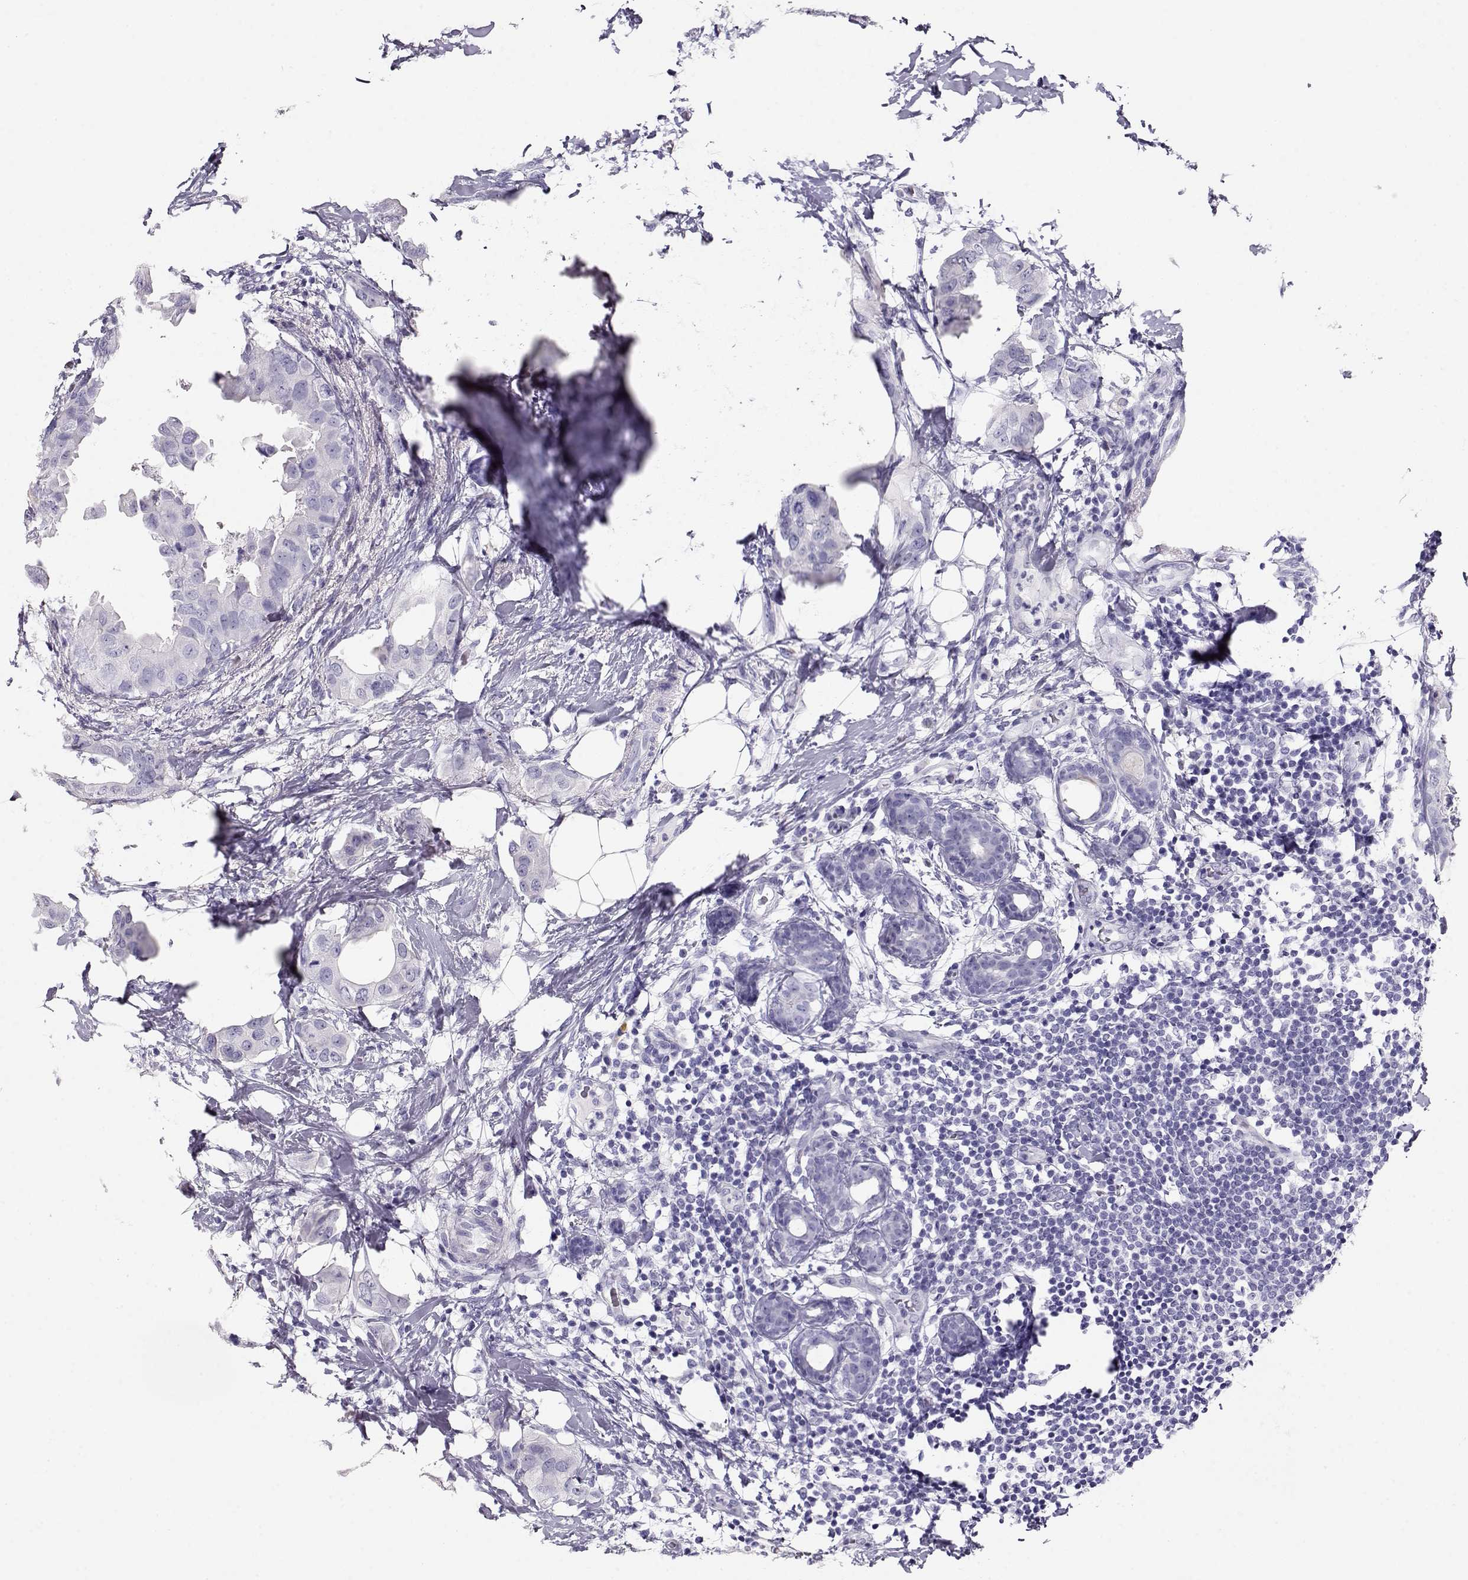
{"staining": {"intensity": "negative", "quantity": "none", "location": "none"}, "tissue": "breast cancer", "cell_type": "Tumor cells", "image_type": "cancer", "snomed": [{"axis": "morphology", "description": "Normal tissue, NOS"}, {"axis": "morphology", "description": "Duct carcinoma"}, {"axis": "topography", "description": "Breast"}], "caption": "Immunohistochemical staining of breast cancer (invasive ductal carcinoma) exhibits no significant expression in tumor cells.", "gene": "CRX", "patient": {"sex": "female", "age": 40}}